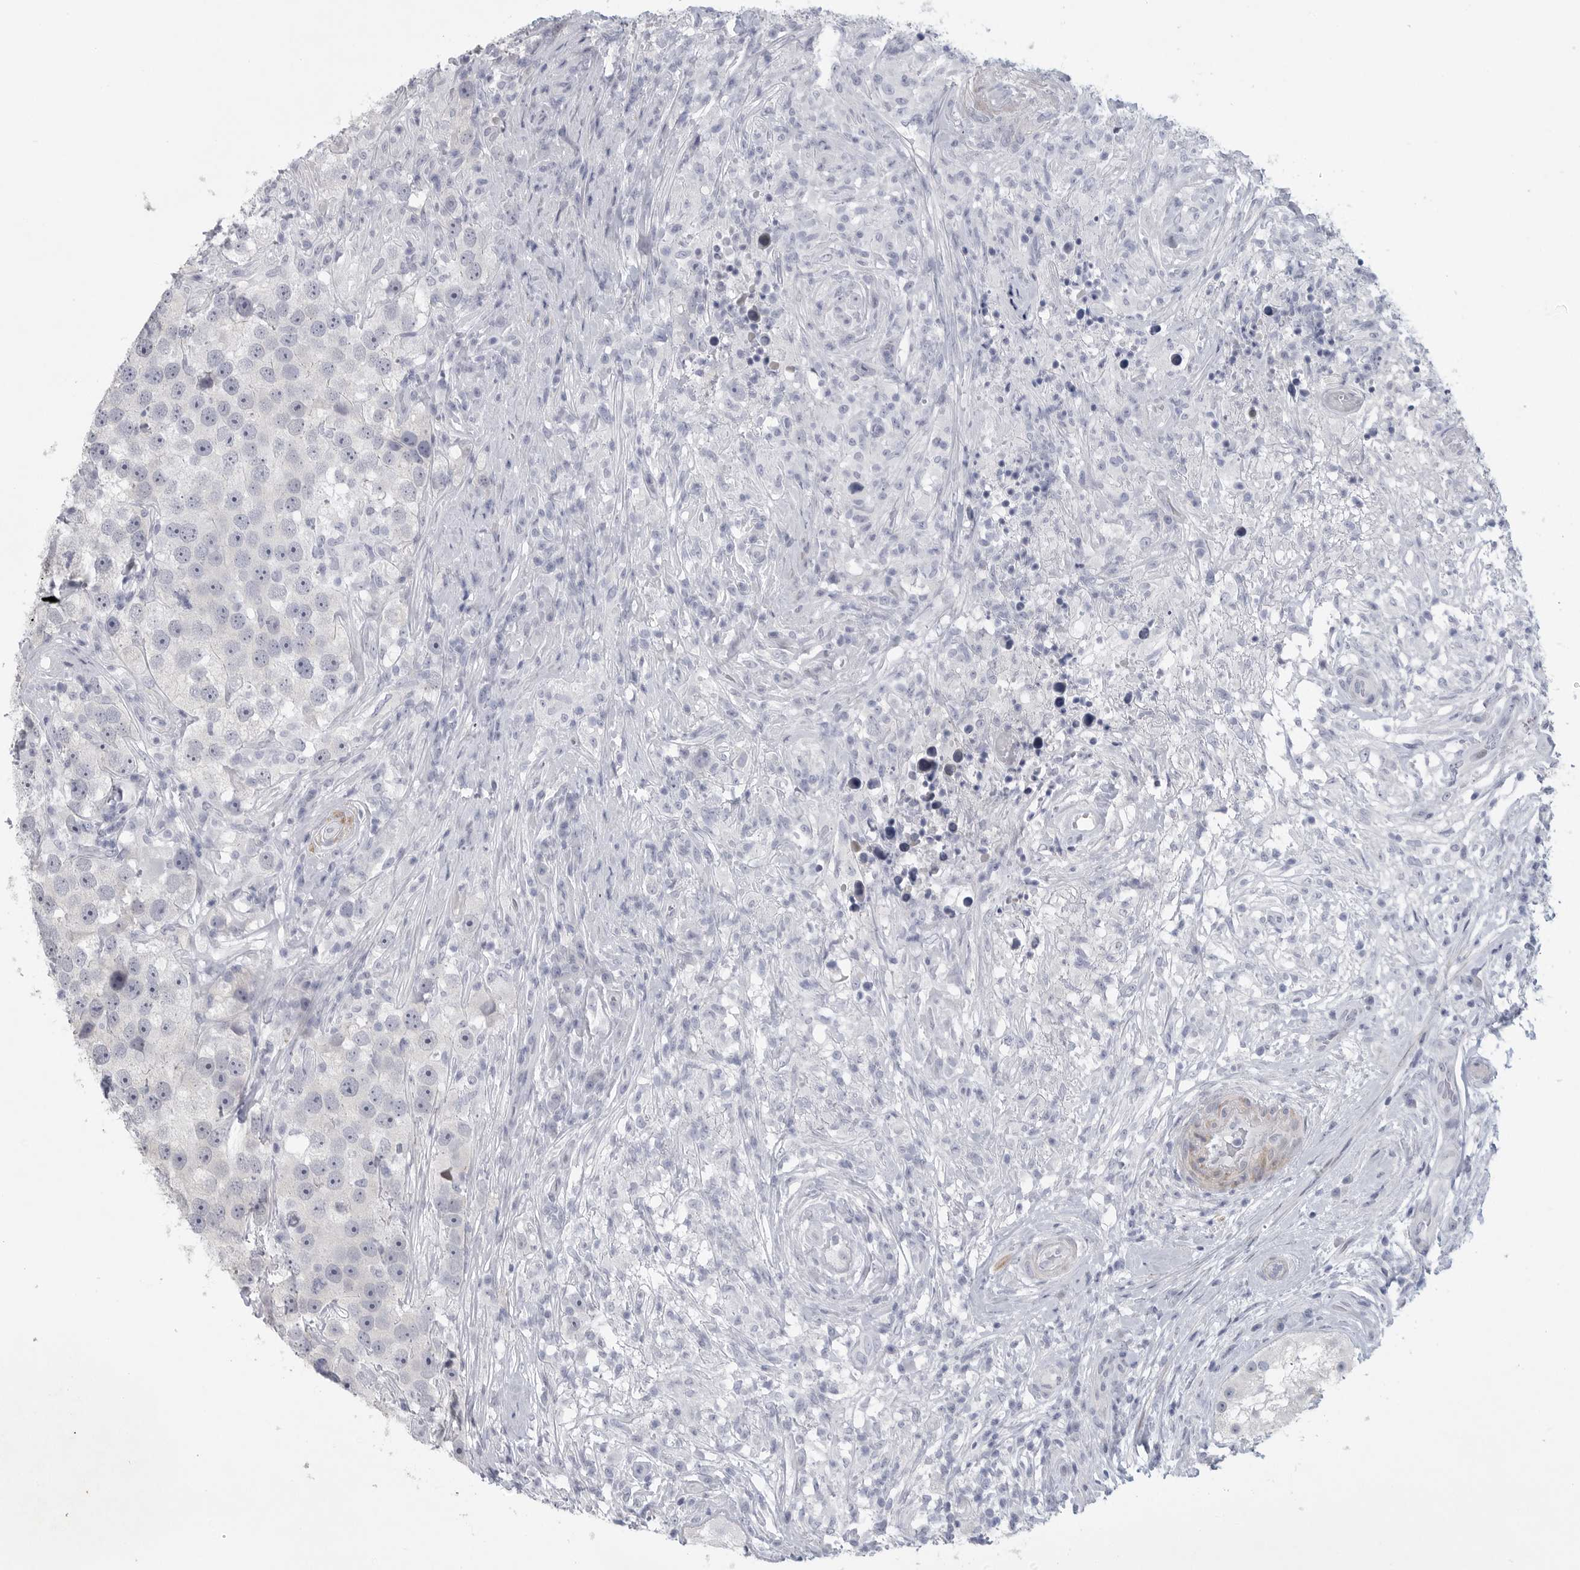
{"staining": {"intensity": "negative", "quantity": "none", "location": "none"}, "tissue": "testis cancer", "cell_type": "Tumor cells", "image_type": "cancer", "snomed": [{"axis": "morphology", "description": "Seminoma, NOS"}, {"axis": "topography", "description": "Testis"}], "caption": "This is an IHC micrograph of seminoma (testis). There is no positivity in tumor cells.", "gene": "TNR", "patient": {"sex": "male", "age": 49}}